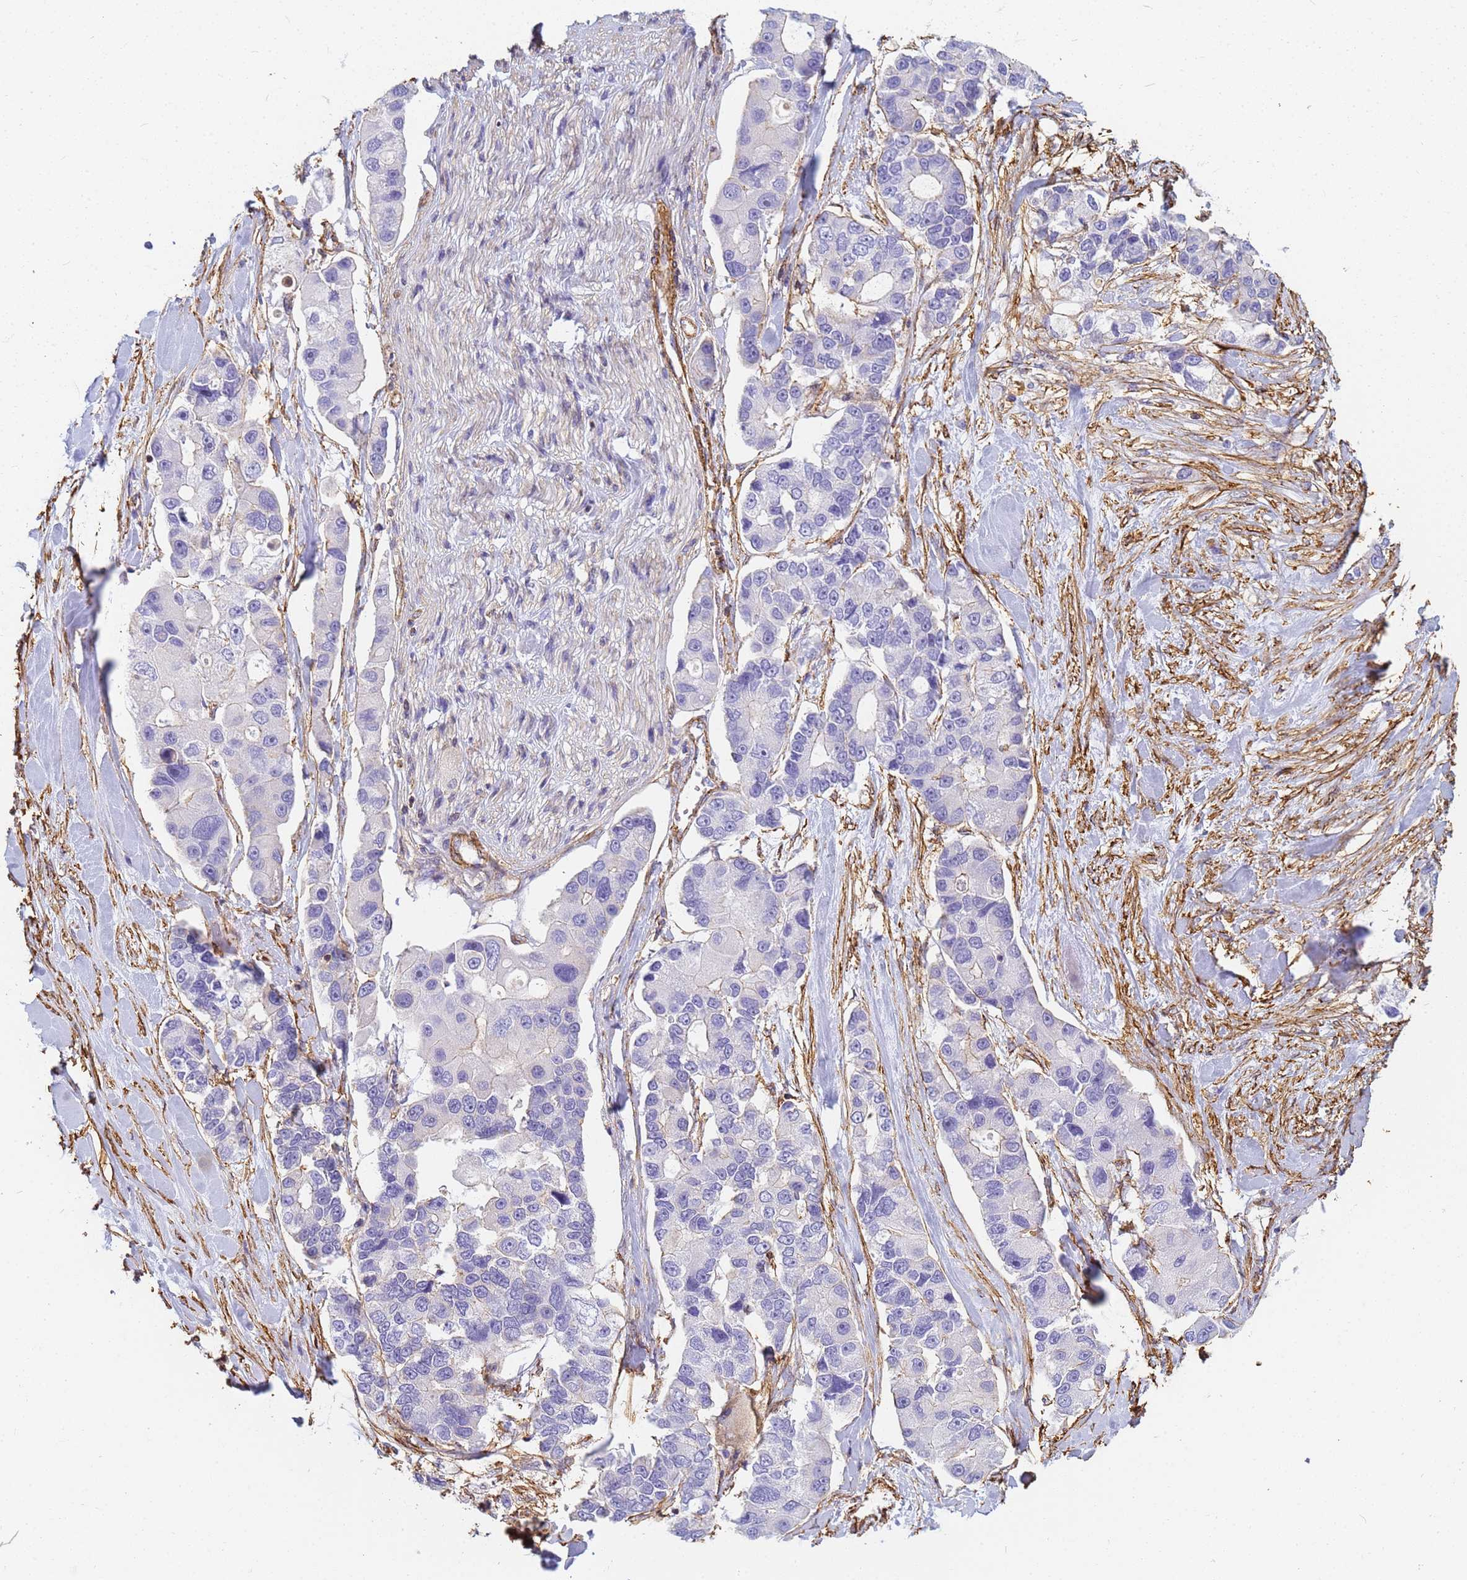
{"staining": {"intensity": "negative", "quantity": "none", "location": "none"}, "tissue": "lung cancer", "cell_type": "Tumor cells", "image_type": "cancer", "snomed": [{"axis": "morphology", "description": "Adenocarcinoma, NOS"}, {"axis": "topography", "description": "Lung"}], "caption": "This is an immunohistochemistry micrograph of human lung adenocarcinoma. There is no expression in tumor cells.", "gene": "TPM1", "patient": {"sex": "female", "age": 54}}